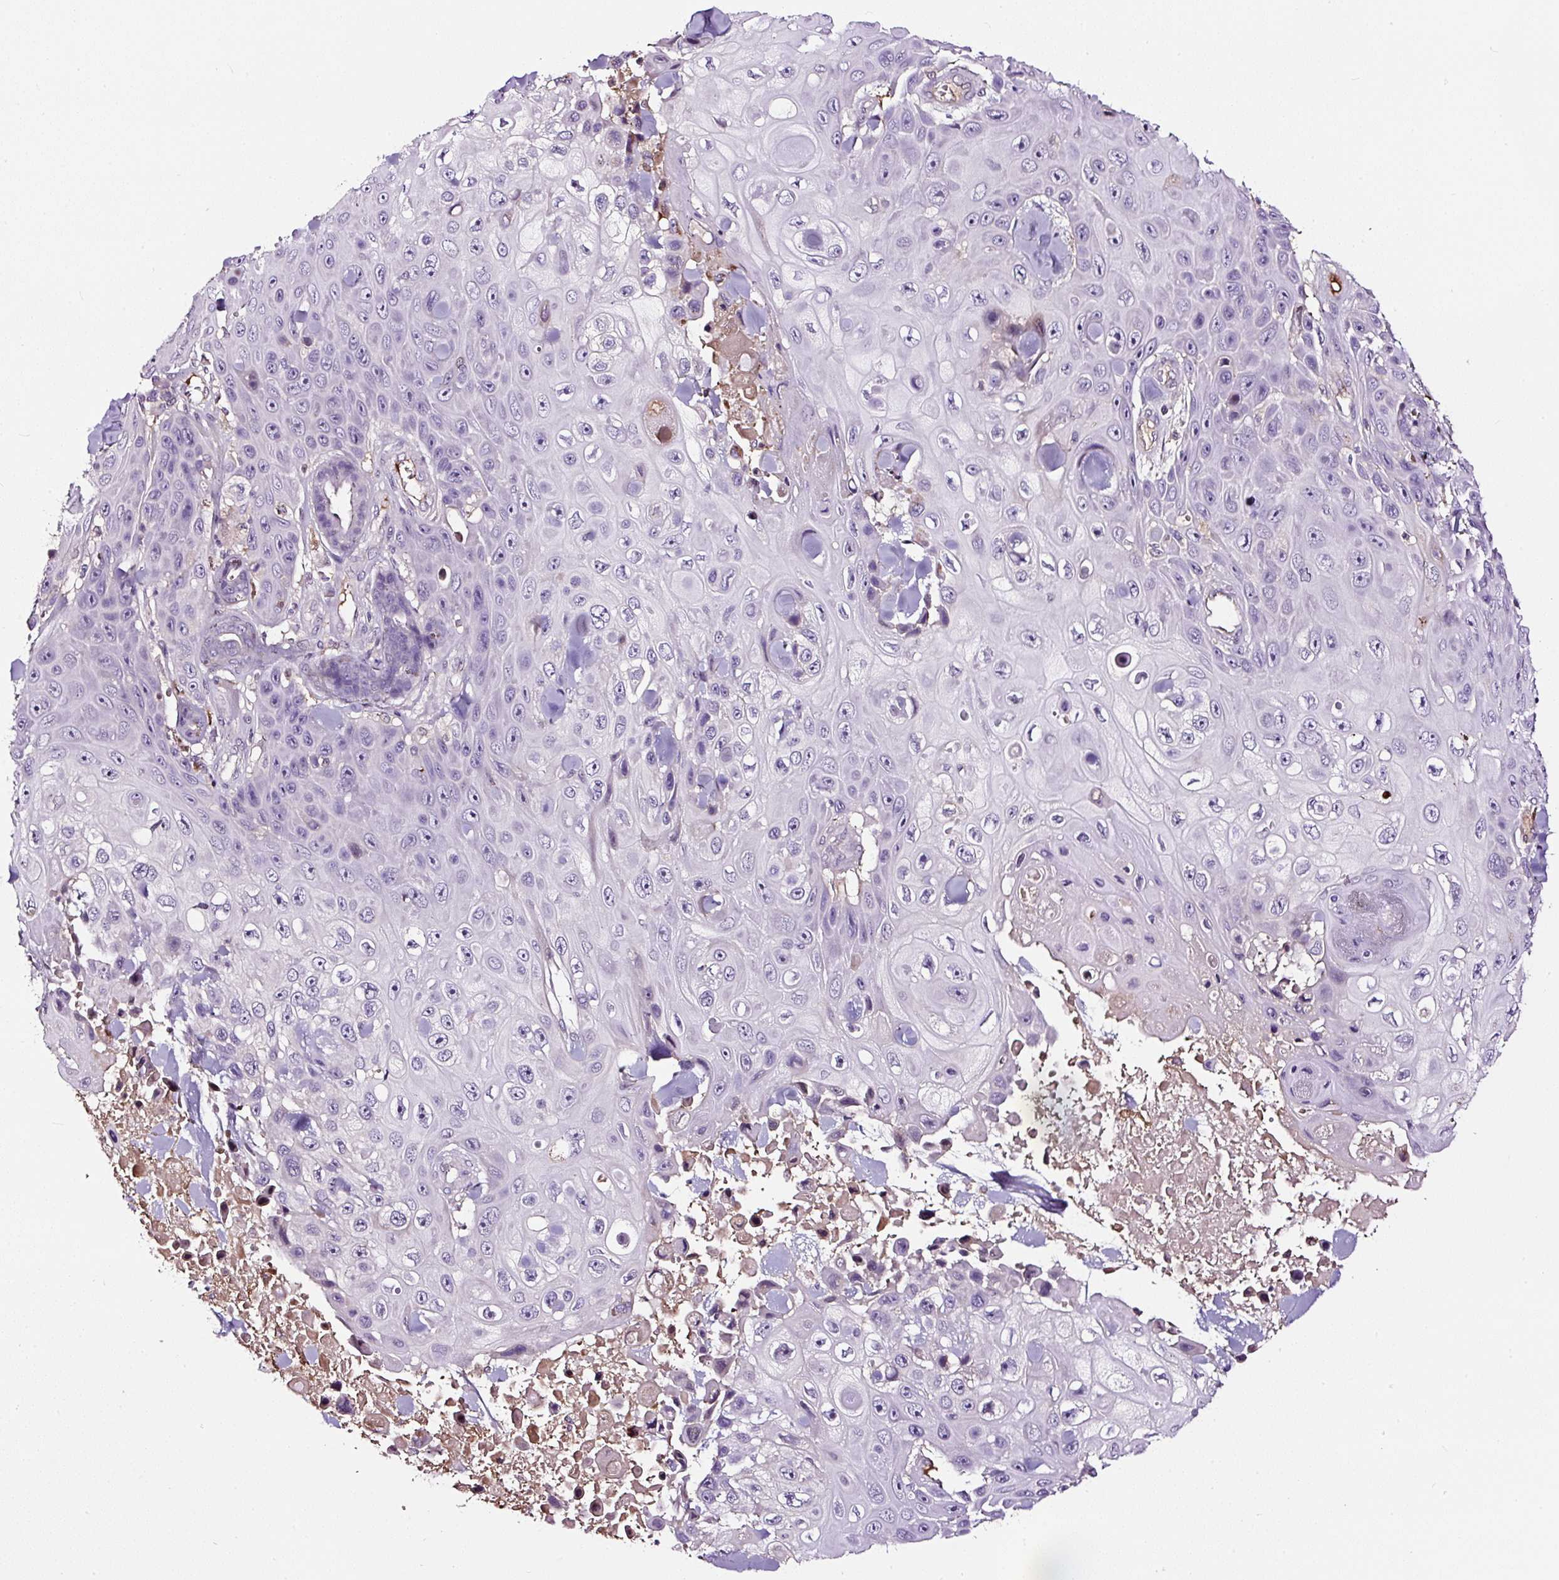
{"staining": {"intensity": "negative", "quantity": "none", "location": "none"}, "tissue": "skin cancer", "cell_type": "Tumor cells", "image_type": "cancer", "snomed": [{"axis": "morphology", "description": "Squamous cell carcinoma, NOS"}, {"axis": "topography", "description": "Skin"}], "caption": "IHC of skin cancer (squamous cell carcinoma) shows no positivity in tumor cells.", "gene": "LRRC24", "patient": {"sex": "male", "age": 82}}